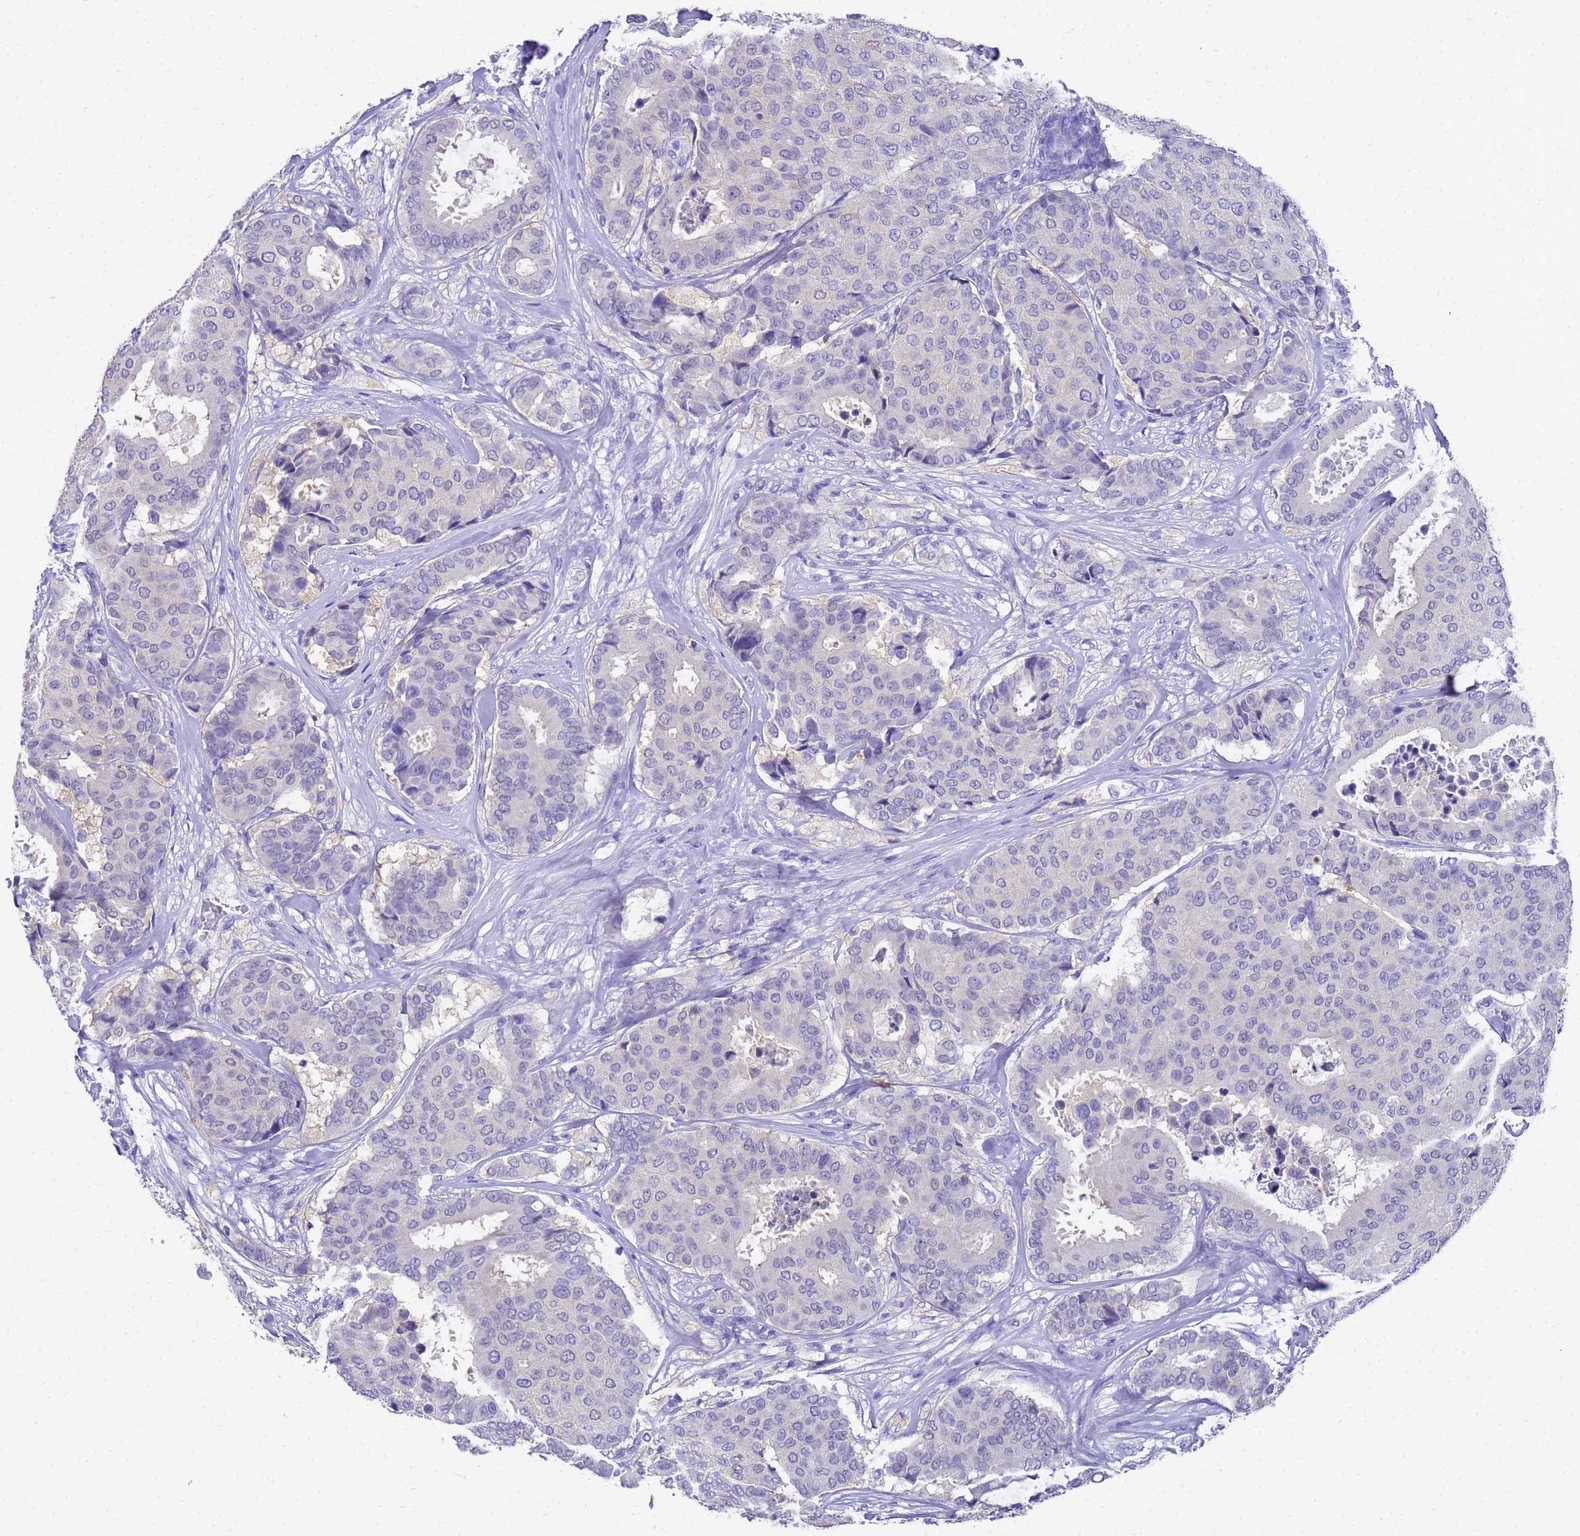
{"staining": {"intensity": "negative", "quantity": "none", "location": "none"}, "tissue": "breast cancer", "cell_type": "Tumor cells", "image_type": "cancer", "snomed": [{"axis": "morphology", "description": "Duct carcinoma"}, {"axis": "topography", "description": "Breast"}], "caption": "High magnification brightfield microscopy of invasive ductal carcinoma (breast) stained with DAB (brown) and counterstained with hematoxylin (blue): tumor cells show no significant positivity.", "gene": "MS4A13", "patient": {"sex": "female", "age": 75}}